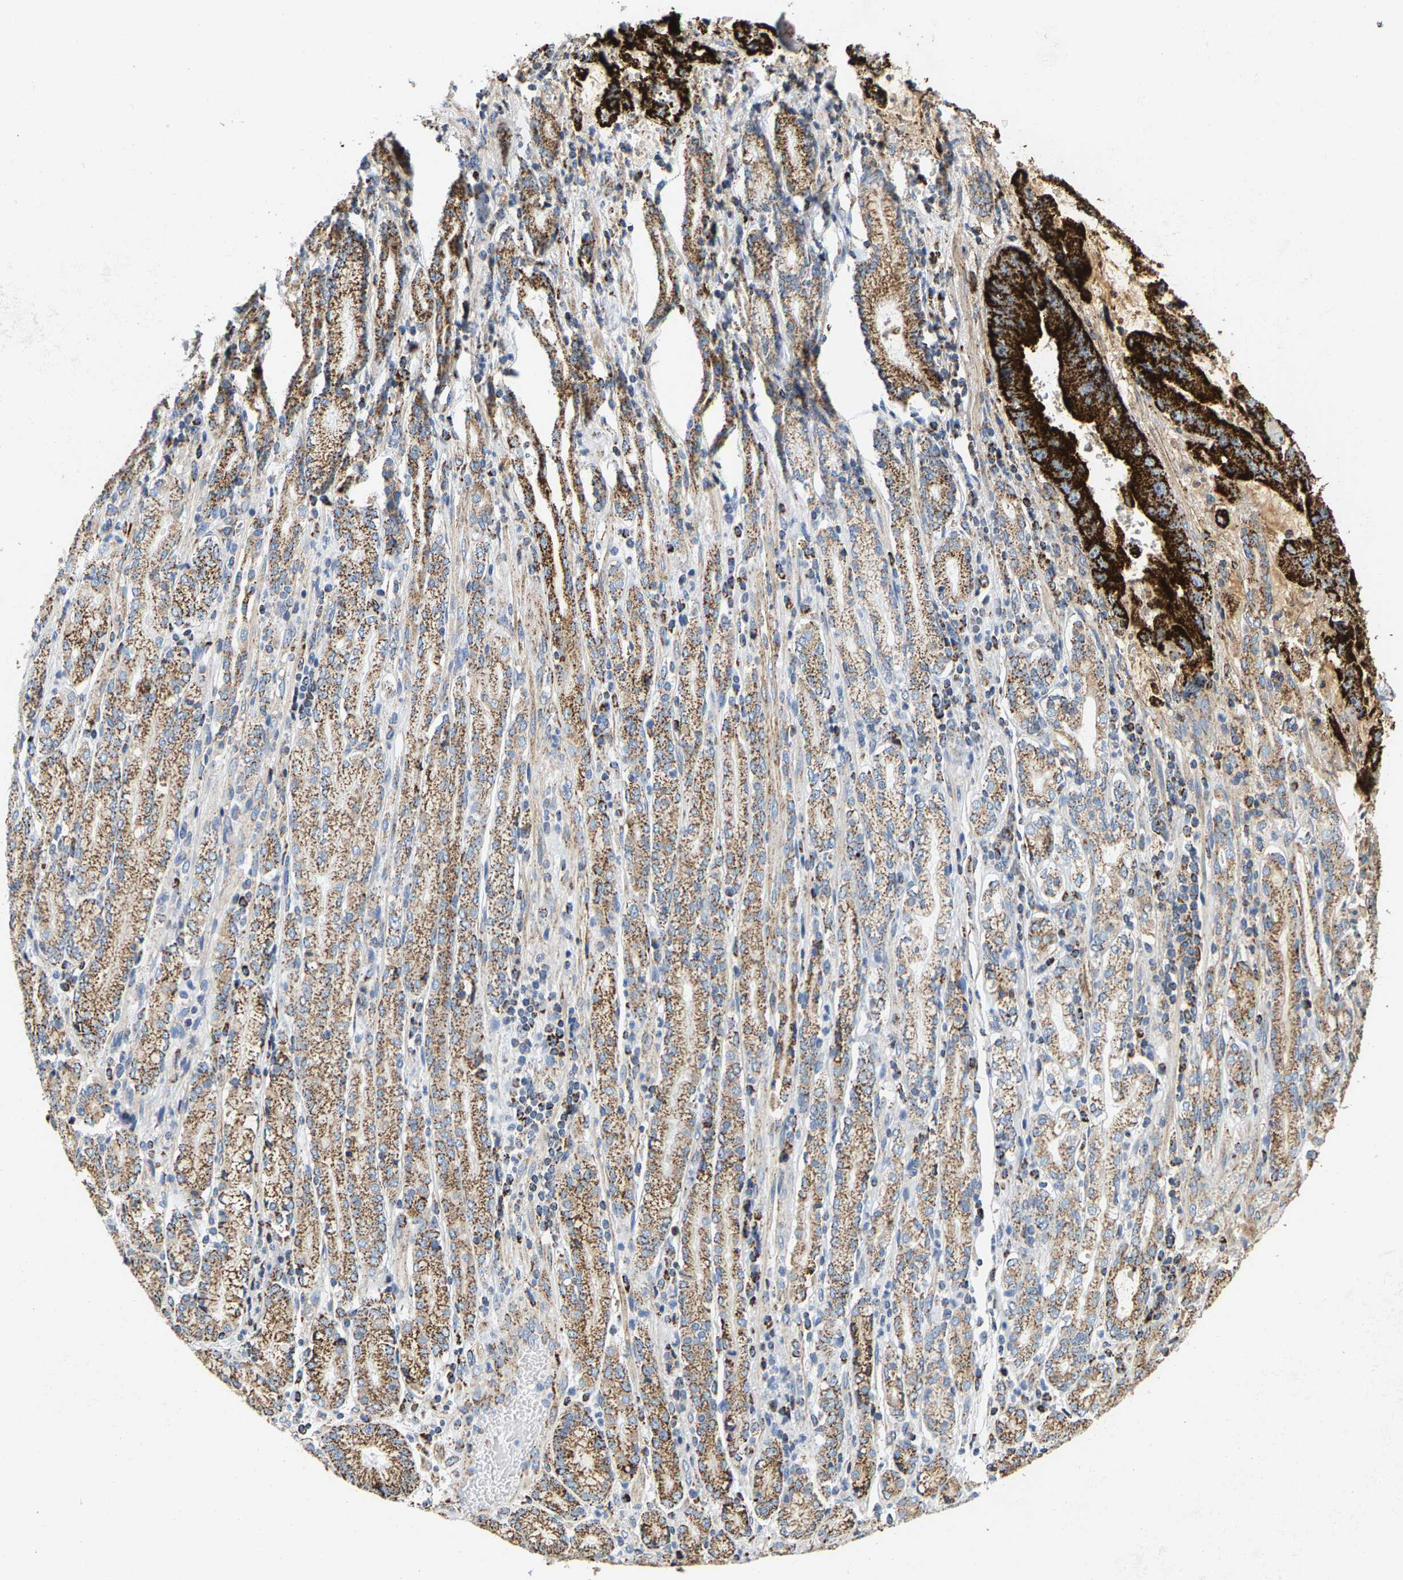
{"staining": {"intensity": "strong", "quantity": ">75%", "location": "cytoplasmic/membranous"}, "tissue": "stomach cancer", "cell_type": "Tumor cells", "image_type": "cancer", "snomed": [{"axis": "morphology", "description": "Normal tissue, NOS"}, {"axis": "morphology", "description": "Adenocarcinoma, NOS"}, {"axis": "topography", "description": "Stomach"}], "caption": "Immunohistochemical staining of human stomach cancer (adenocarcinoma) displays strong cytoplasmic/membranous protein staining in approximately >75% of tumor cells.", "gene": "SHMT2", "patient": {"sex": "male", "age": 62}}